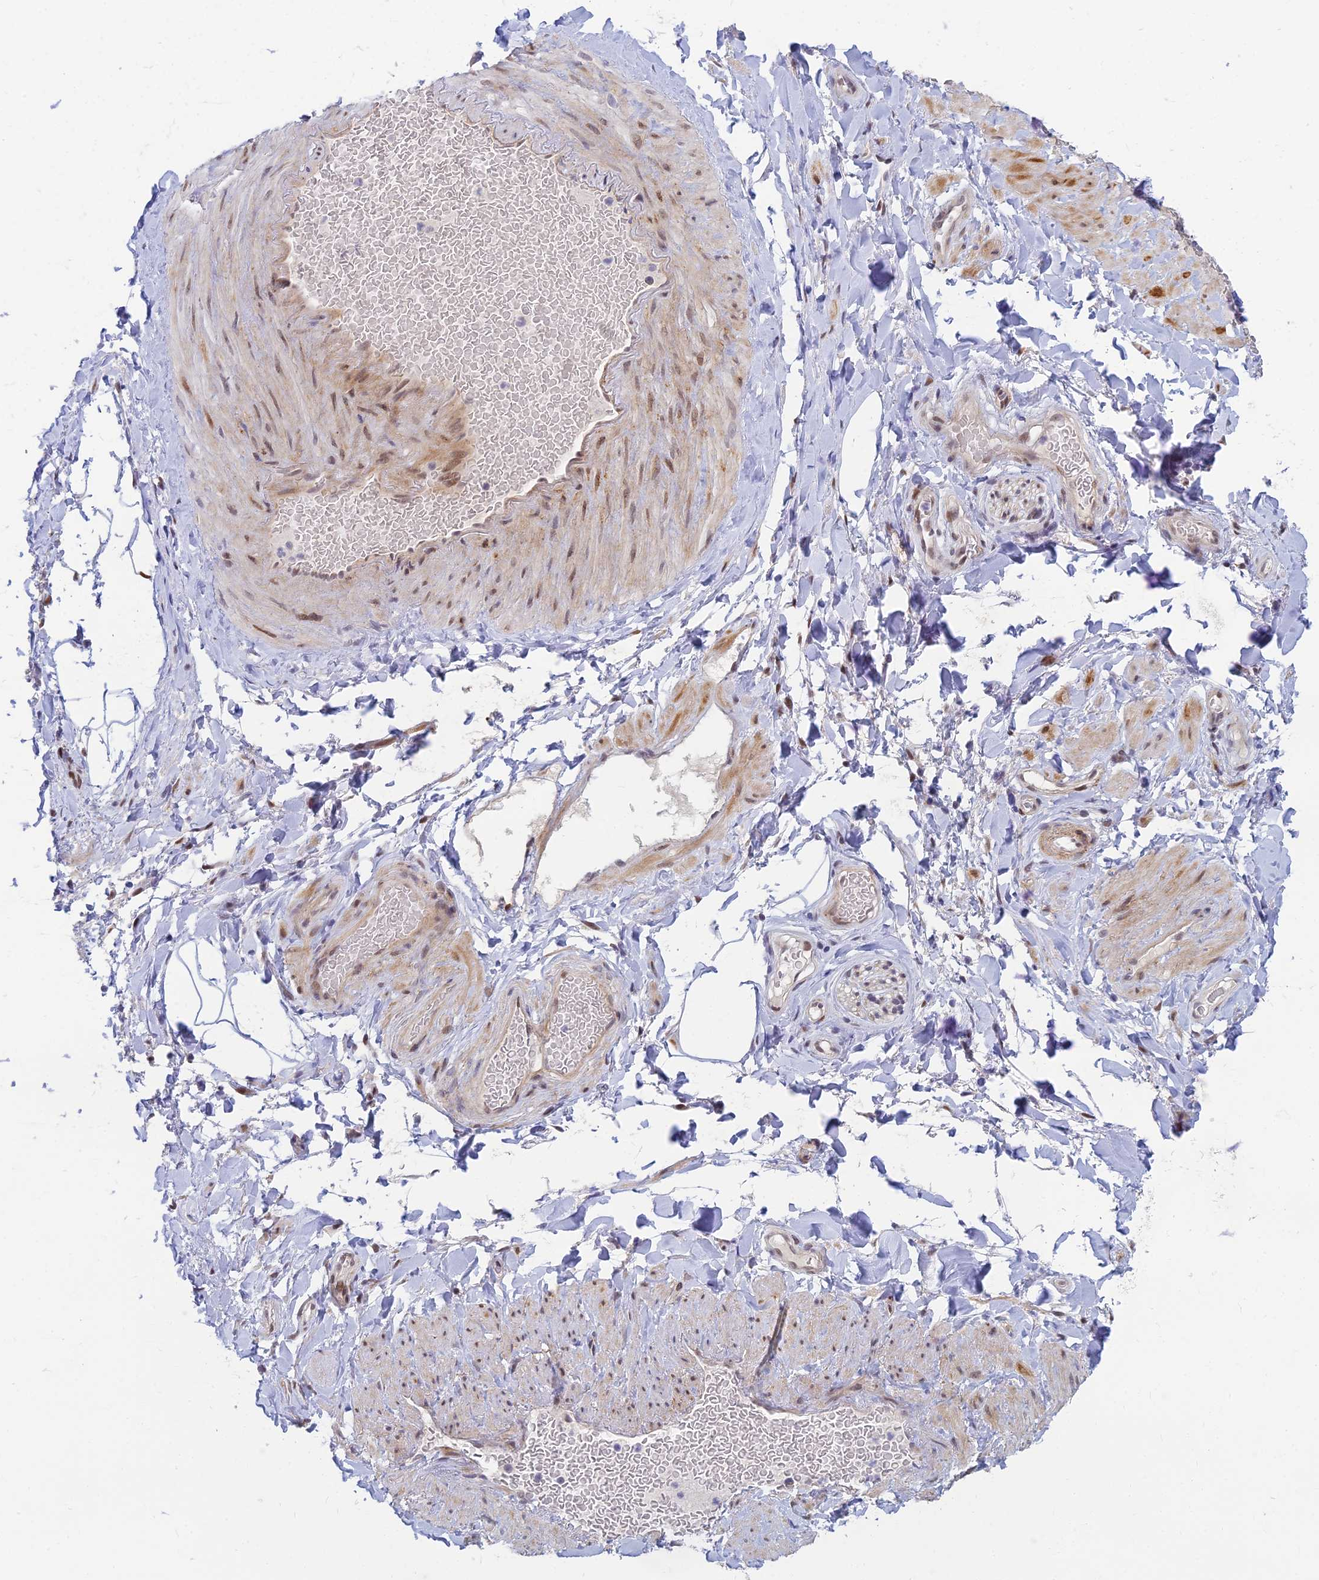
{"staining": {"intensity": "negative", "quantity": "none", "location": "none"}, "tissue": "adipose tissue", "cell_type": "Adipocytes", "image_type": "normal", "snomed": [{"axis": "morphology", "description": "Normal tissue, NOS"}, {"axis": "topography", "description": "Soft tissue"}, {"axis": "topography", "description": "Vascular tissue"}], "caption": "Adipose tissue was stained to show a protein in brown. There is no significant expression in adipocytes. The staining was performed using DAB to visualize the protein expression in brown, while the nuclei were stained in blue with hematoxylin (Magnification: 20x).", "gene": "CLK4", "patient": {"sex": "male", "age": 54}}